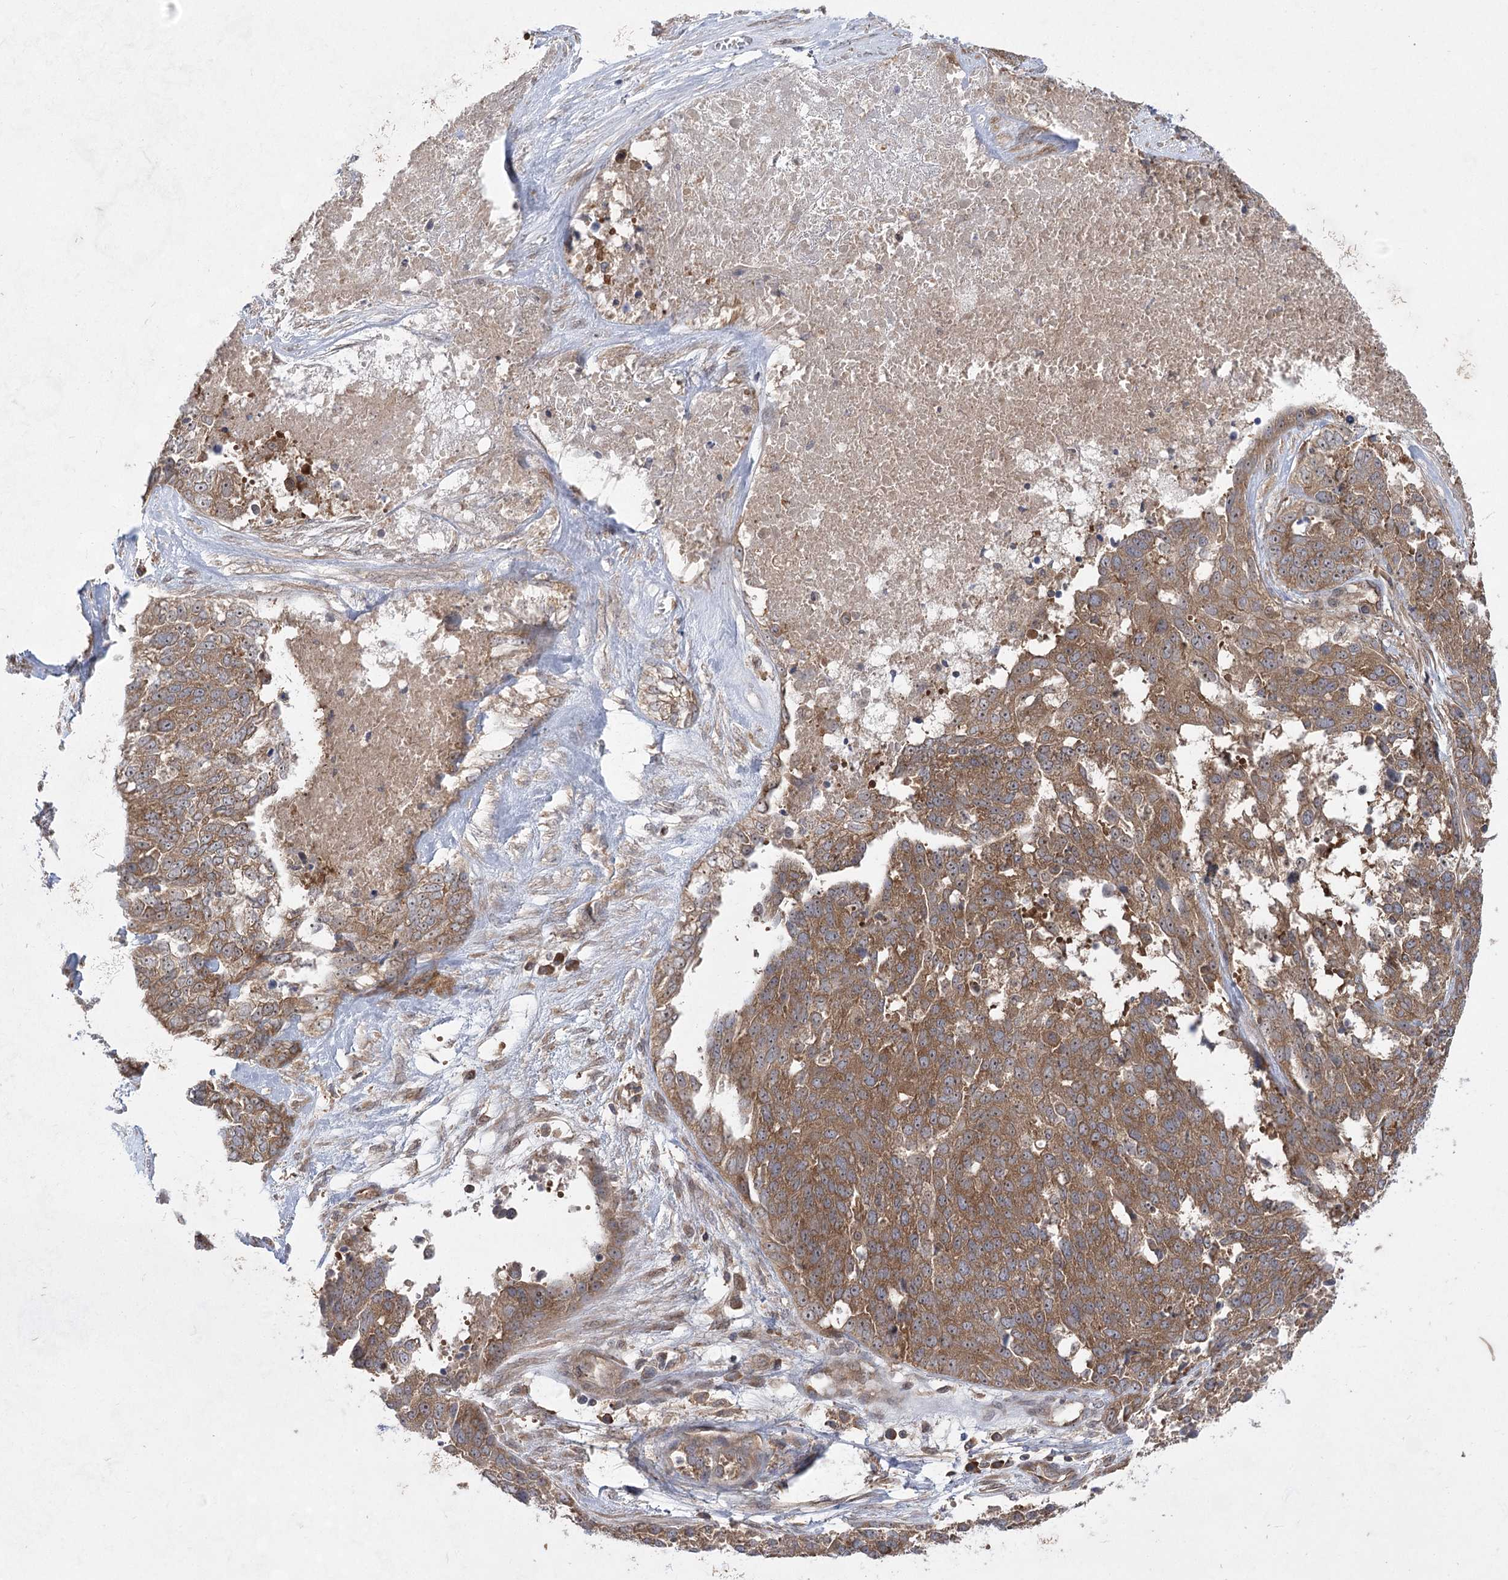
{"staining": {"intensity": "moderate", "quantity": ">75%", "location": "cytoplasmic/membranous"}, "tissue": "ovarian cancer", "cell_type": "Tumor cells", "image_type": "cancer", "snomed": [{"axis": "morphology", "description": "Cystadenocarcinoma, serous, NOS"}, {"axis": "topography", "description": "Ovary"}], "caption": "The photomicrograph displays staining of ovarian cancer (serous cystadenocarcinoma), revealing moderate cytoplasmic/membranous protein positivity (brown color) within tumor cells.", "gene": "EIF3A", "patient": {"sex": "female", "age": 44}}